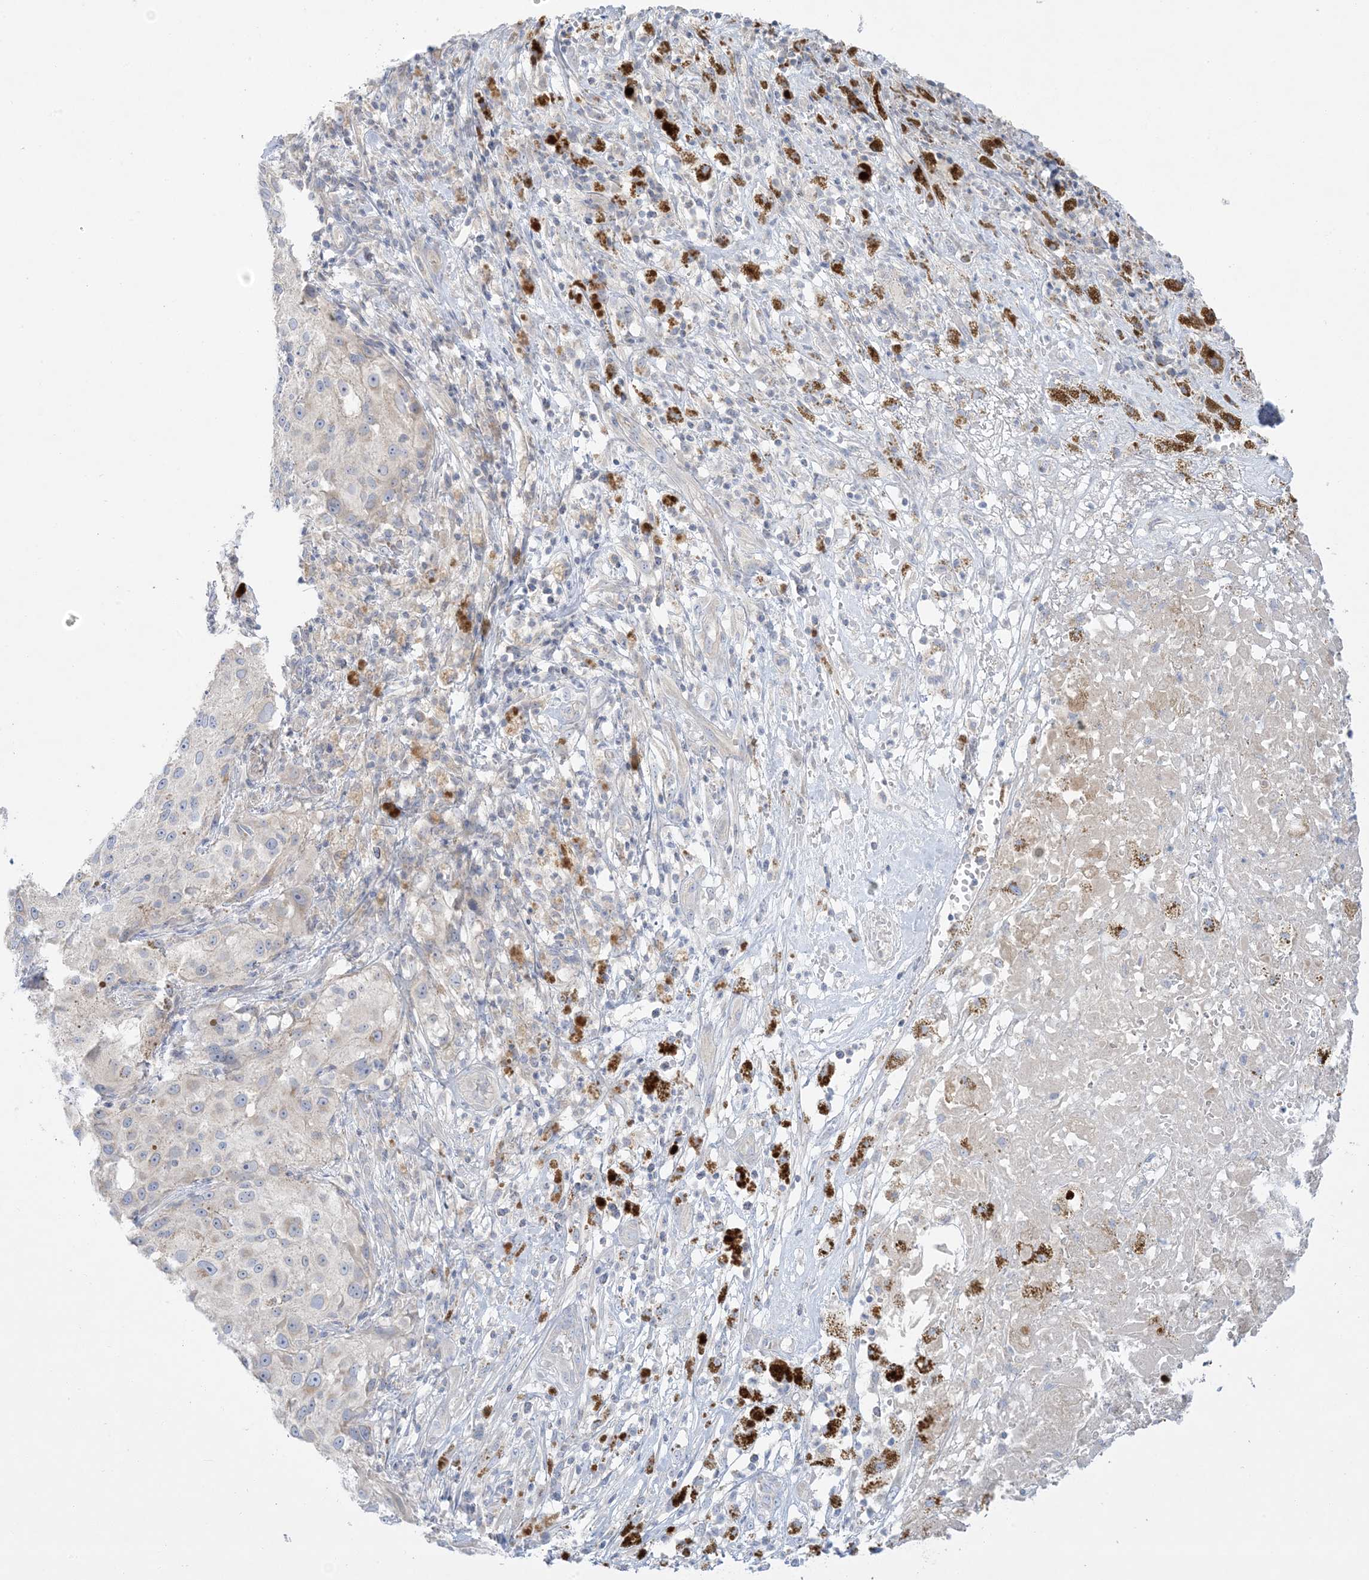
{"staining": {"intensity": "negative", "quantity": "none", "location": "none"}, "tissue": "melanoma", "cell_type": "Tumor cells", "image_type": "cancer", "snomed": [{"axis": "morphology", "description": "Necrosis, NOS"}, {"axis": "morphology", "description": "Malignant melanoma, NOS"}, {"axis": "topography", "description": "Skin"}], "caption": "Micrograph shows no significant protein staining in tumor cells of malignant melanoma.", "gene": "FAM184A", "patient": {"sex": "female", "age": 87}}